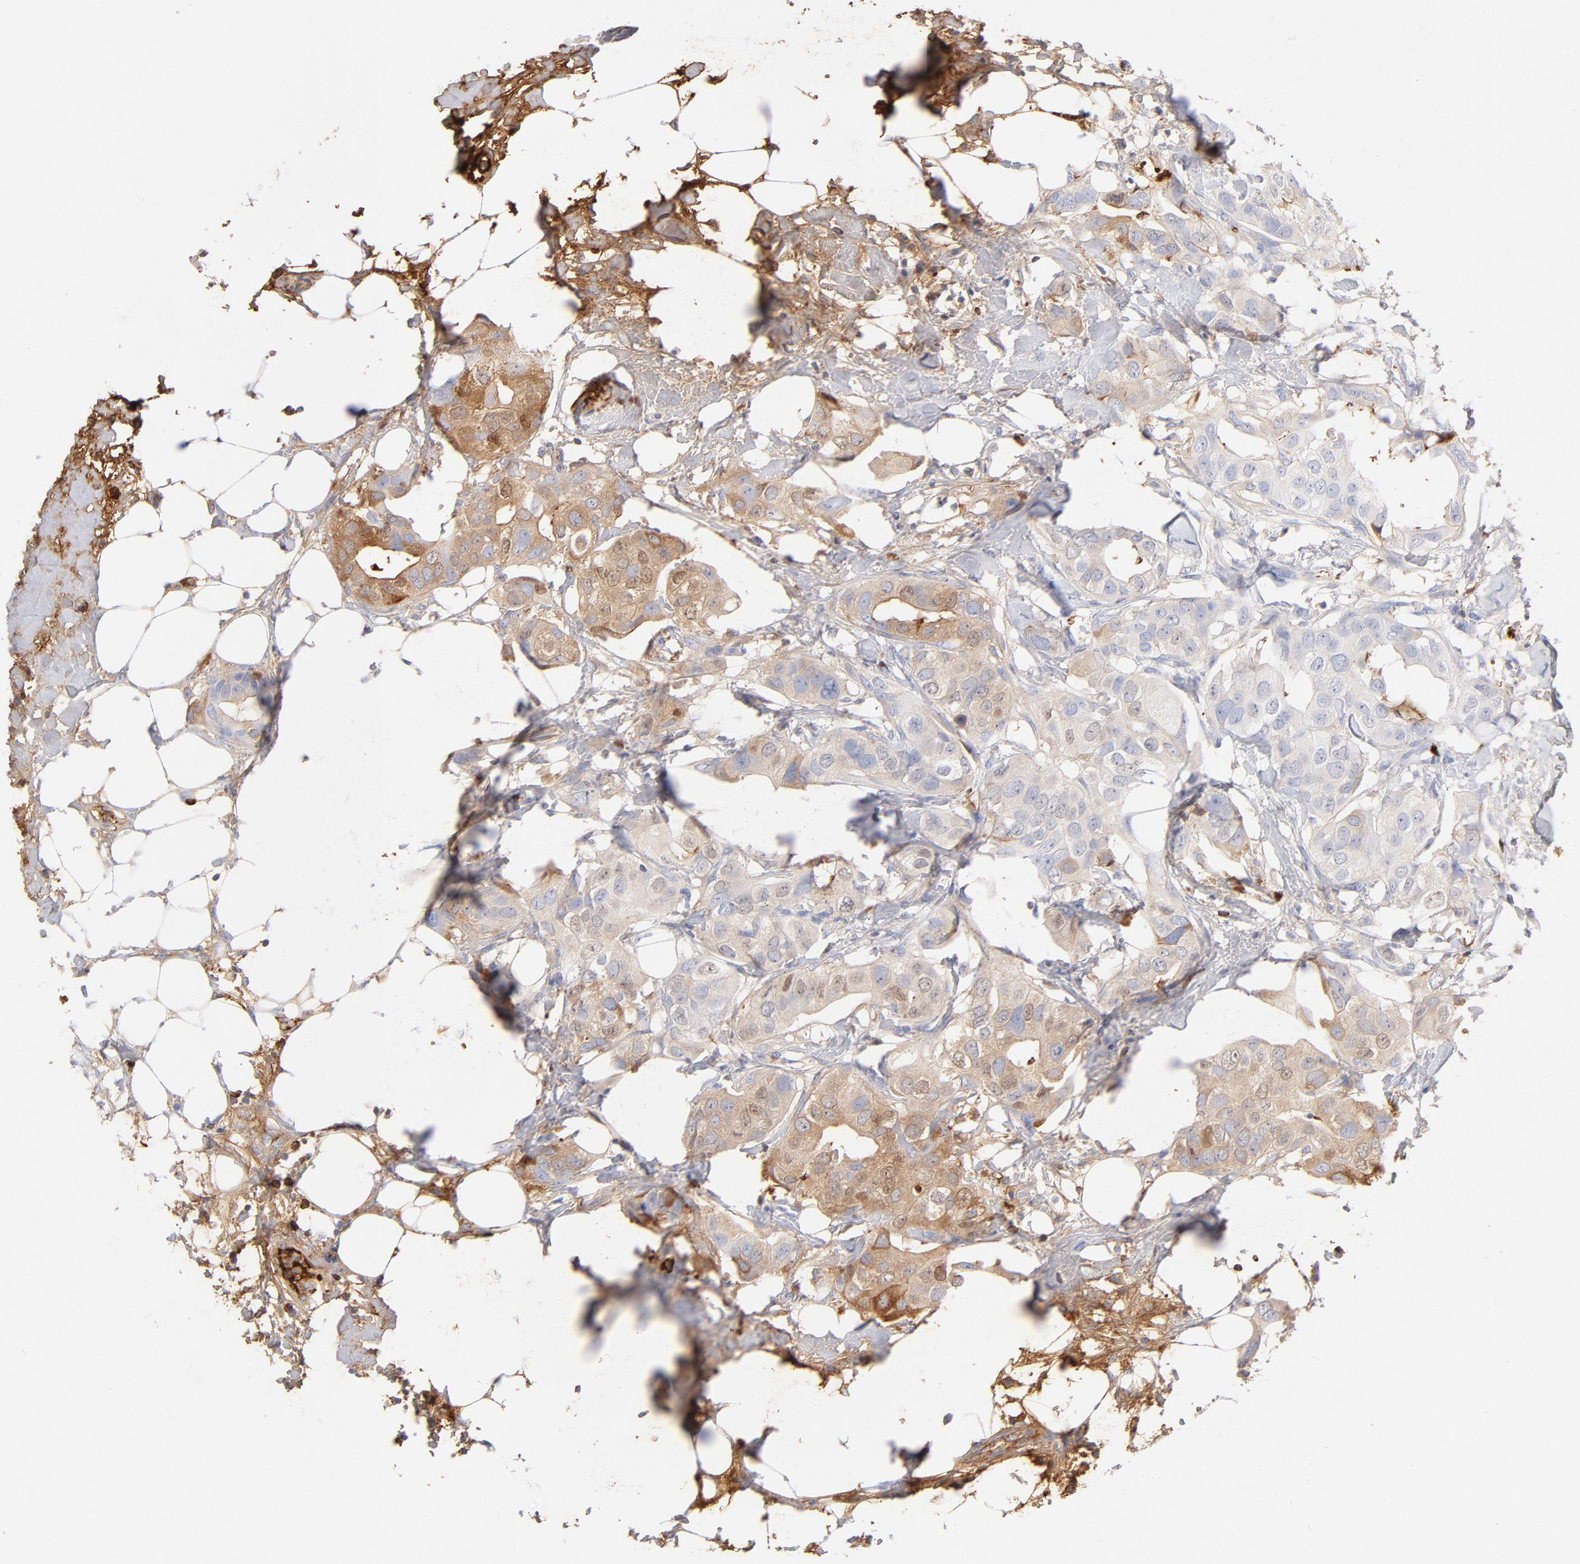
{"staining": {"intensity": "weak", "quantity": "25%-75%", "location": "cytoplasmic/membranous"}, "tissue": "breast cancer", "cell_type": "Tumor cells", "image_type": "cancer", "snomed": [{"axis": "morphology", "description": "Duct carcinoma"}, {"axis": "topography", "description": "Breast"}], "caption": "Breast cancer (intraductal carcinoma) stained with DAB immunohistochemistry exhibits low levels of weak cytoplasmic/membranous positivity in approximately 25%-75% of tumor cells.", "gene": "C3", "patient": {"sex": "female", "age": 40}}